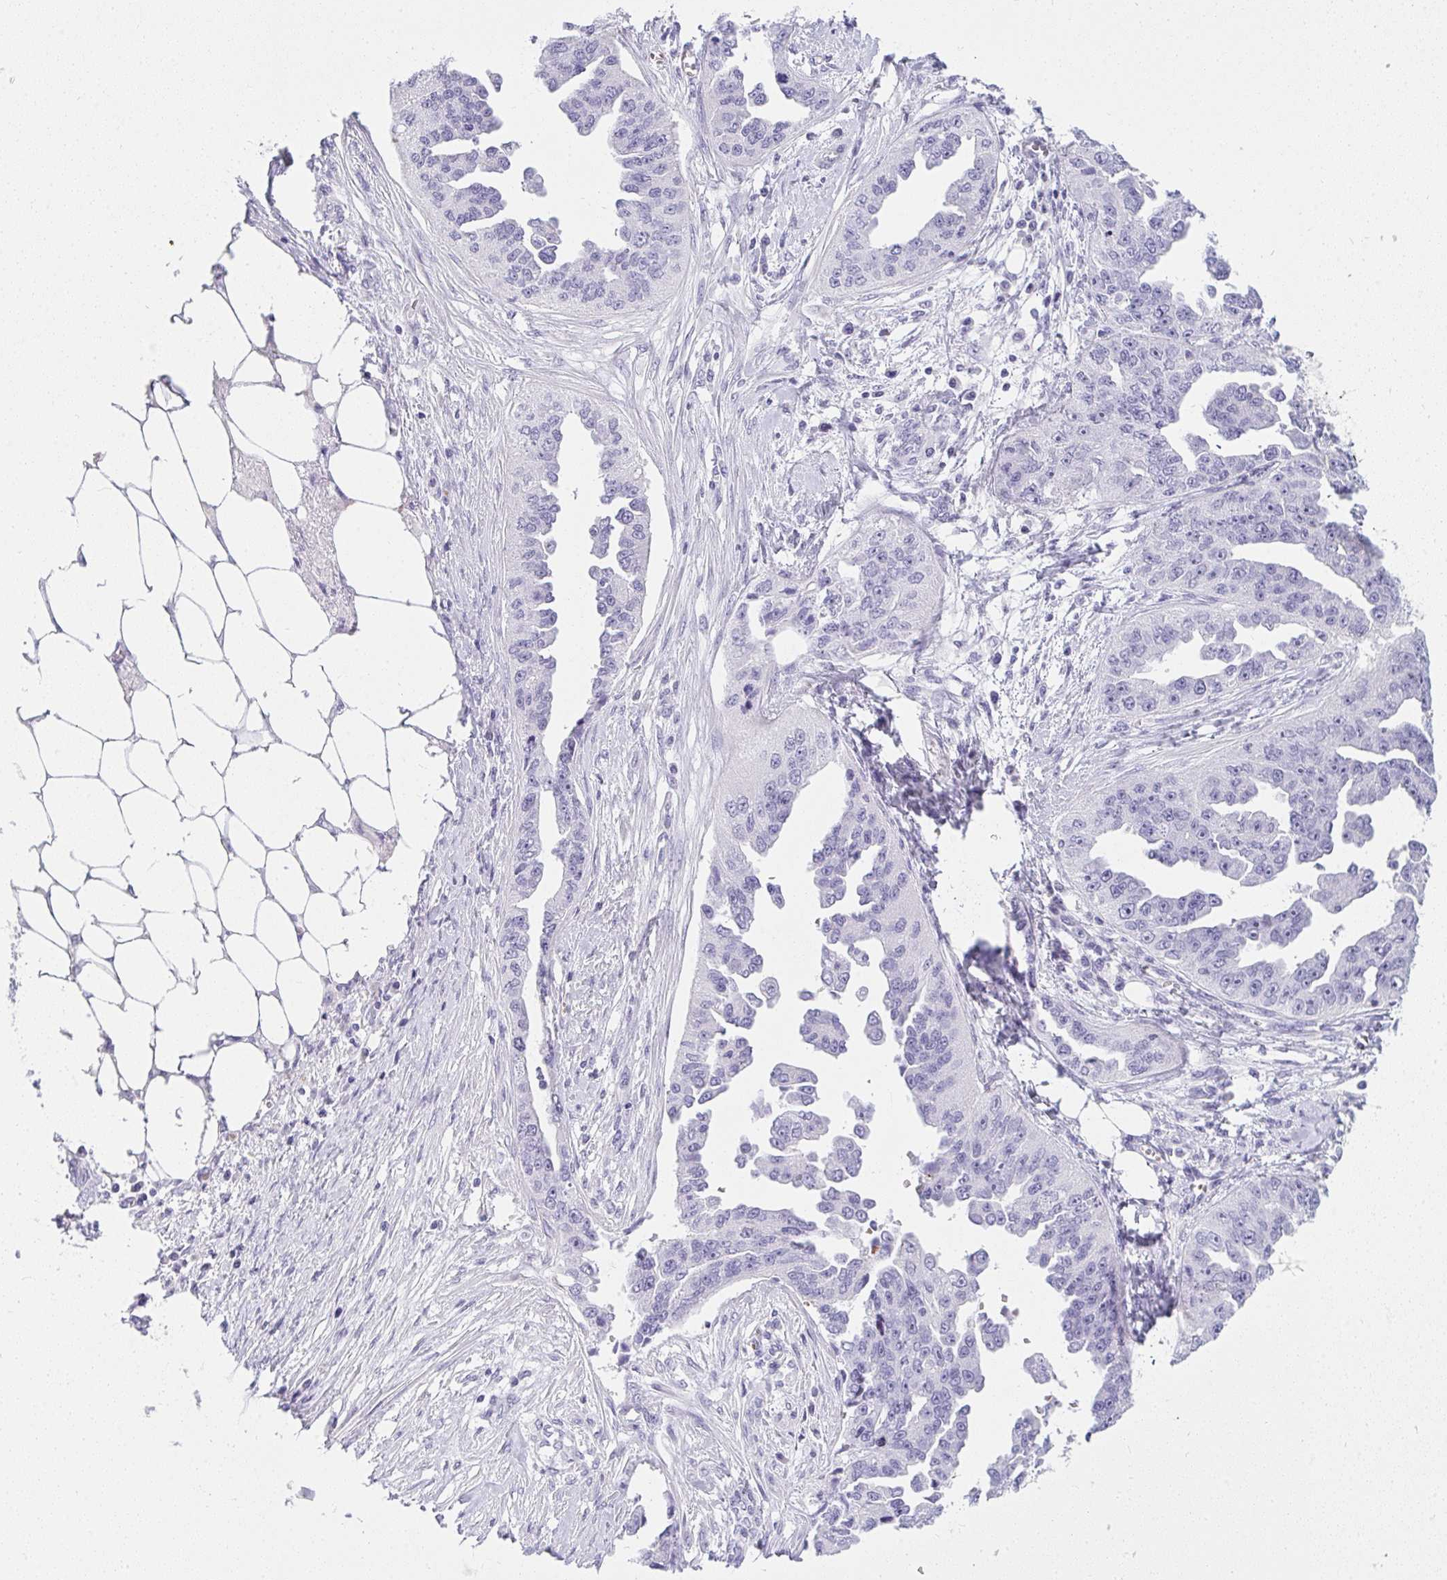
{"staining": {"intensity": "negative", "quantity": "none", "location": "none"}, "tissue": "ovarian cancer", "cell_type": "Tumor cells", "image_type": "cancer", "snomed": [{"axis": "morphology", "description": "Cystadenocarcinoma, serous, NOS"}, {"axis": "topography", "description": "Ovary"}], "caption": "This is a image of IHC staining of ovarian cancer (serous cystadenocarcinoma), which shows no staining in tumor cells.", "gene": "ZNF182", "patient": {"sex": "female", "age": 75}}